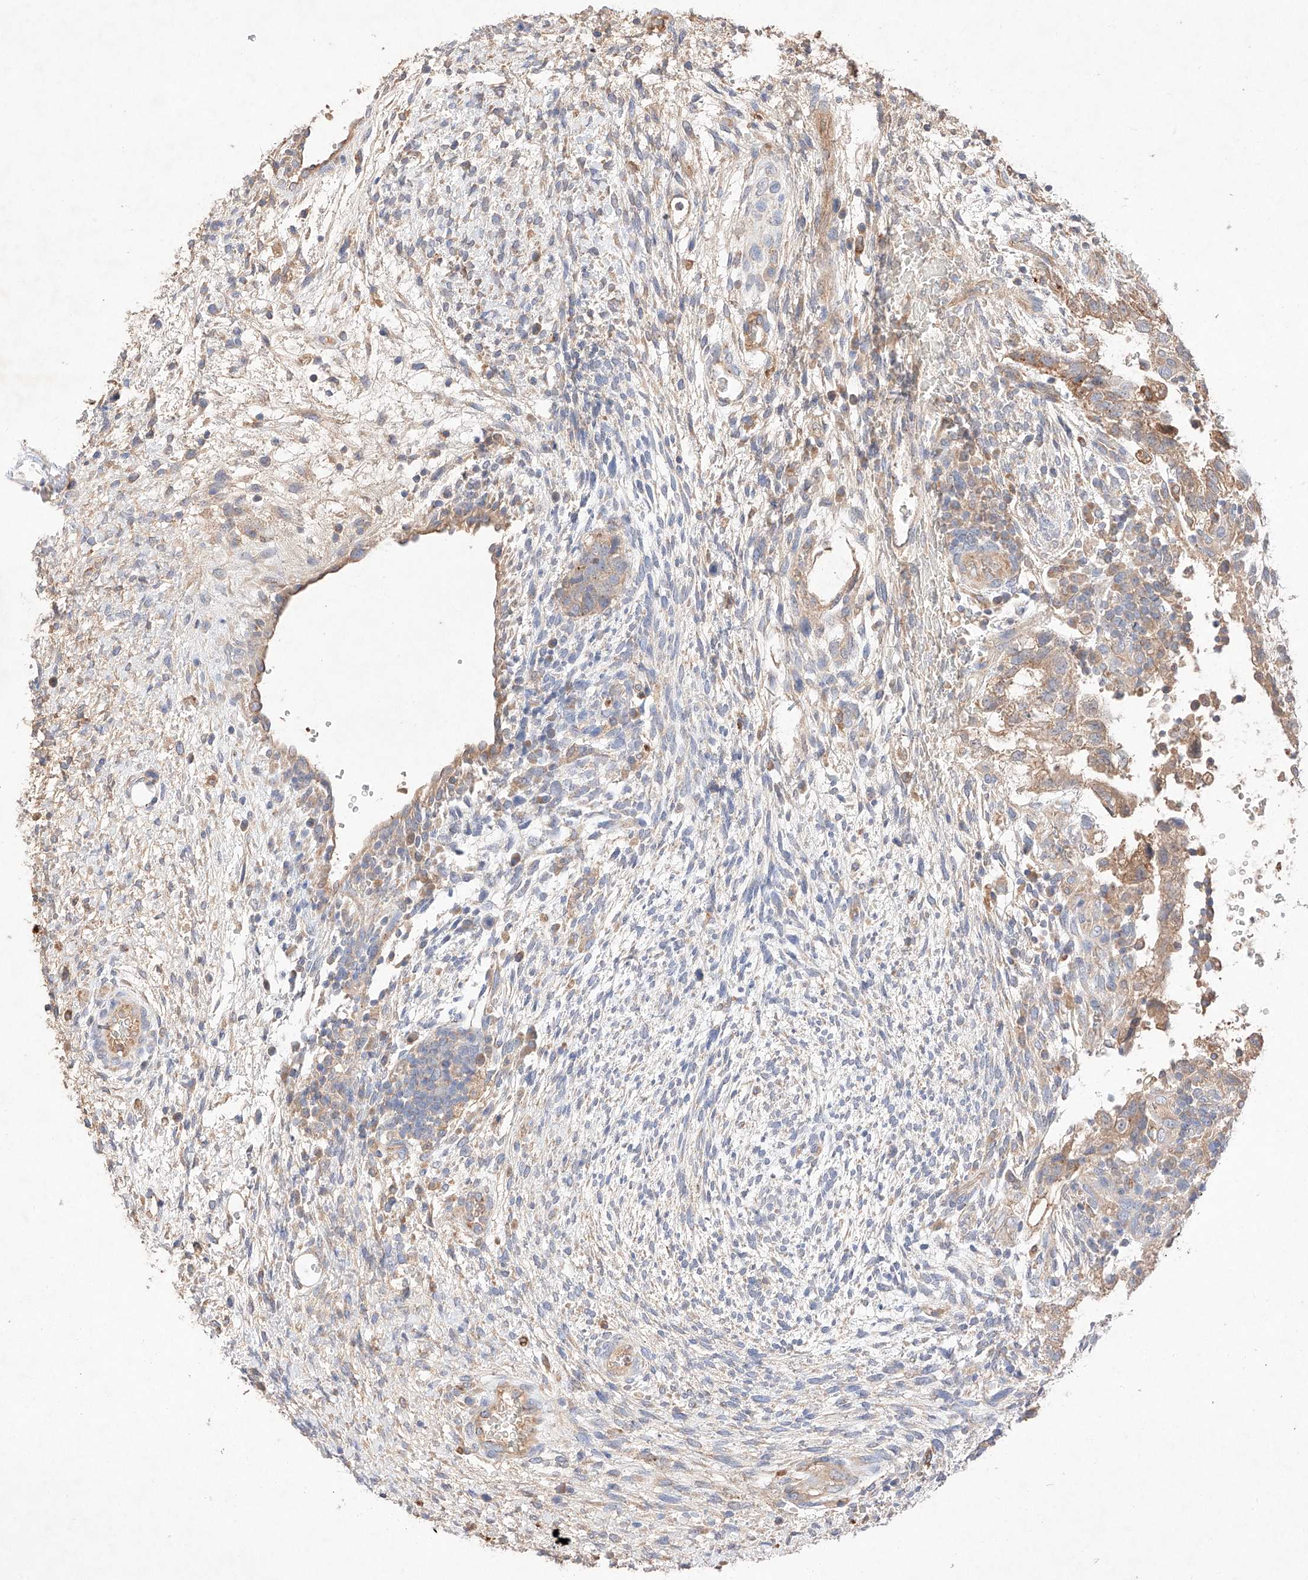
{"staining": {"intensity": "weak", "quantity": ">75%", "location": "cytoplasmic/membranous"}, "tissue": "testis cancer", "cell_type": "Tumor cells", "image_type": "cancer", "snomed": [{"axis": "morphology", "description": "Carcinoma, Embryonal, NOS"}, {"axis": "topography", "description": "Testis"}], "caption": "Immunohistochemistry staining of embryonal carcinoma (testis), which demonstrates low levels of weak cytoplasmic/membranous positivity in about >75% of tumor cells indicating weak cytoplasmic/membranous protein expression. The staining was performed using DAB (brown) for protein detection and nuclei were counterstained in hematoxylin (blue).", "gene": "C6orf62", "patient": {"sex": "male", "age": 37}}